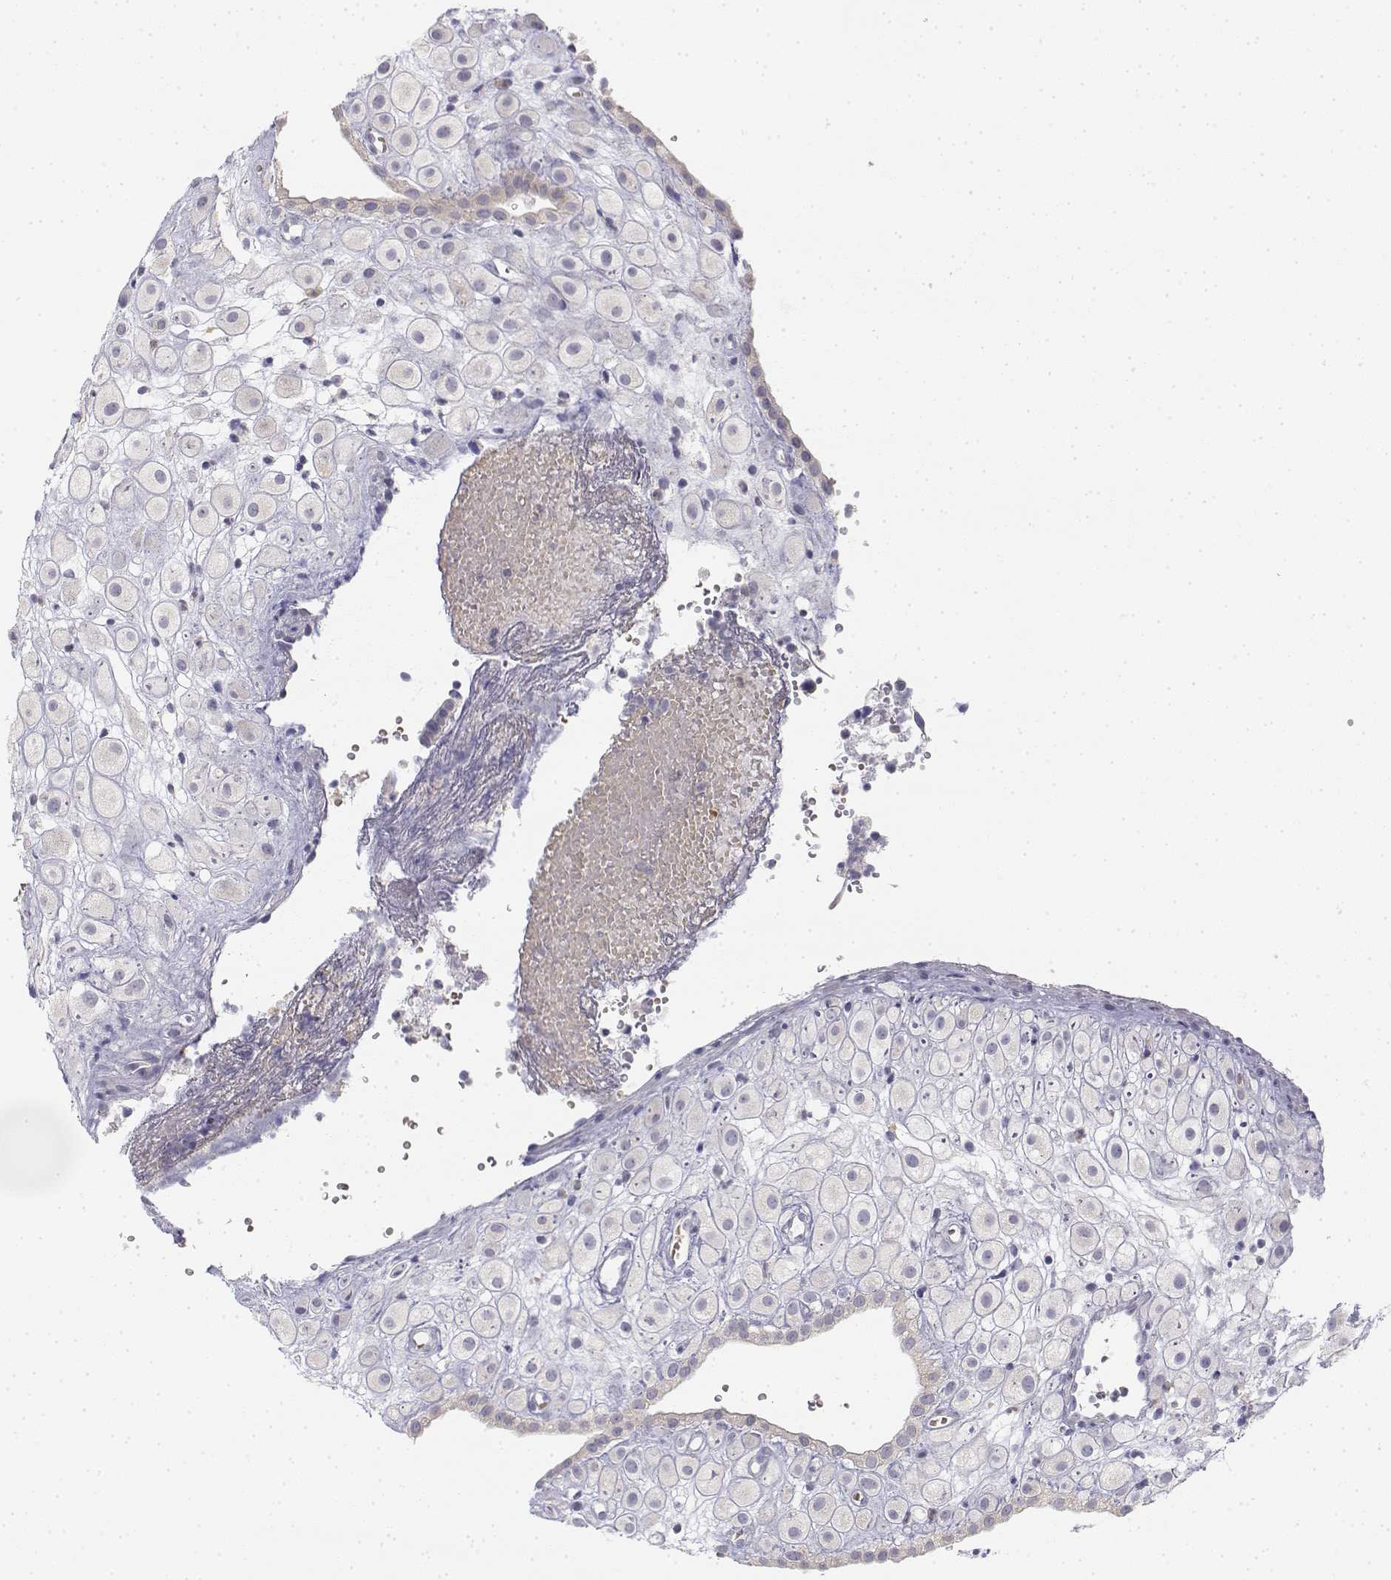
{"staining": {"intensity": "negative", "quantity": "none", "location": "none"}, "tissue": "placenta", "cell_type": "Decidual cells", "image_type": "normal", "snomed": [{"axis": "morphology", "description": "Normal tissue, NOS"}, {"axis": "topography", "description": "Placenta"}], "caption": "Immunohistochemistry photomicrograph of unremarkable placenta stained for a protein (brown), which demonstrates no staining in decidual cells.", "gene": "GLIPR1L2", "patient": {"sex": "female", "age": 24}}